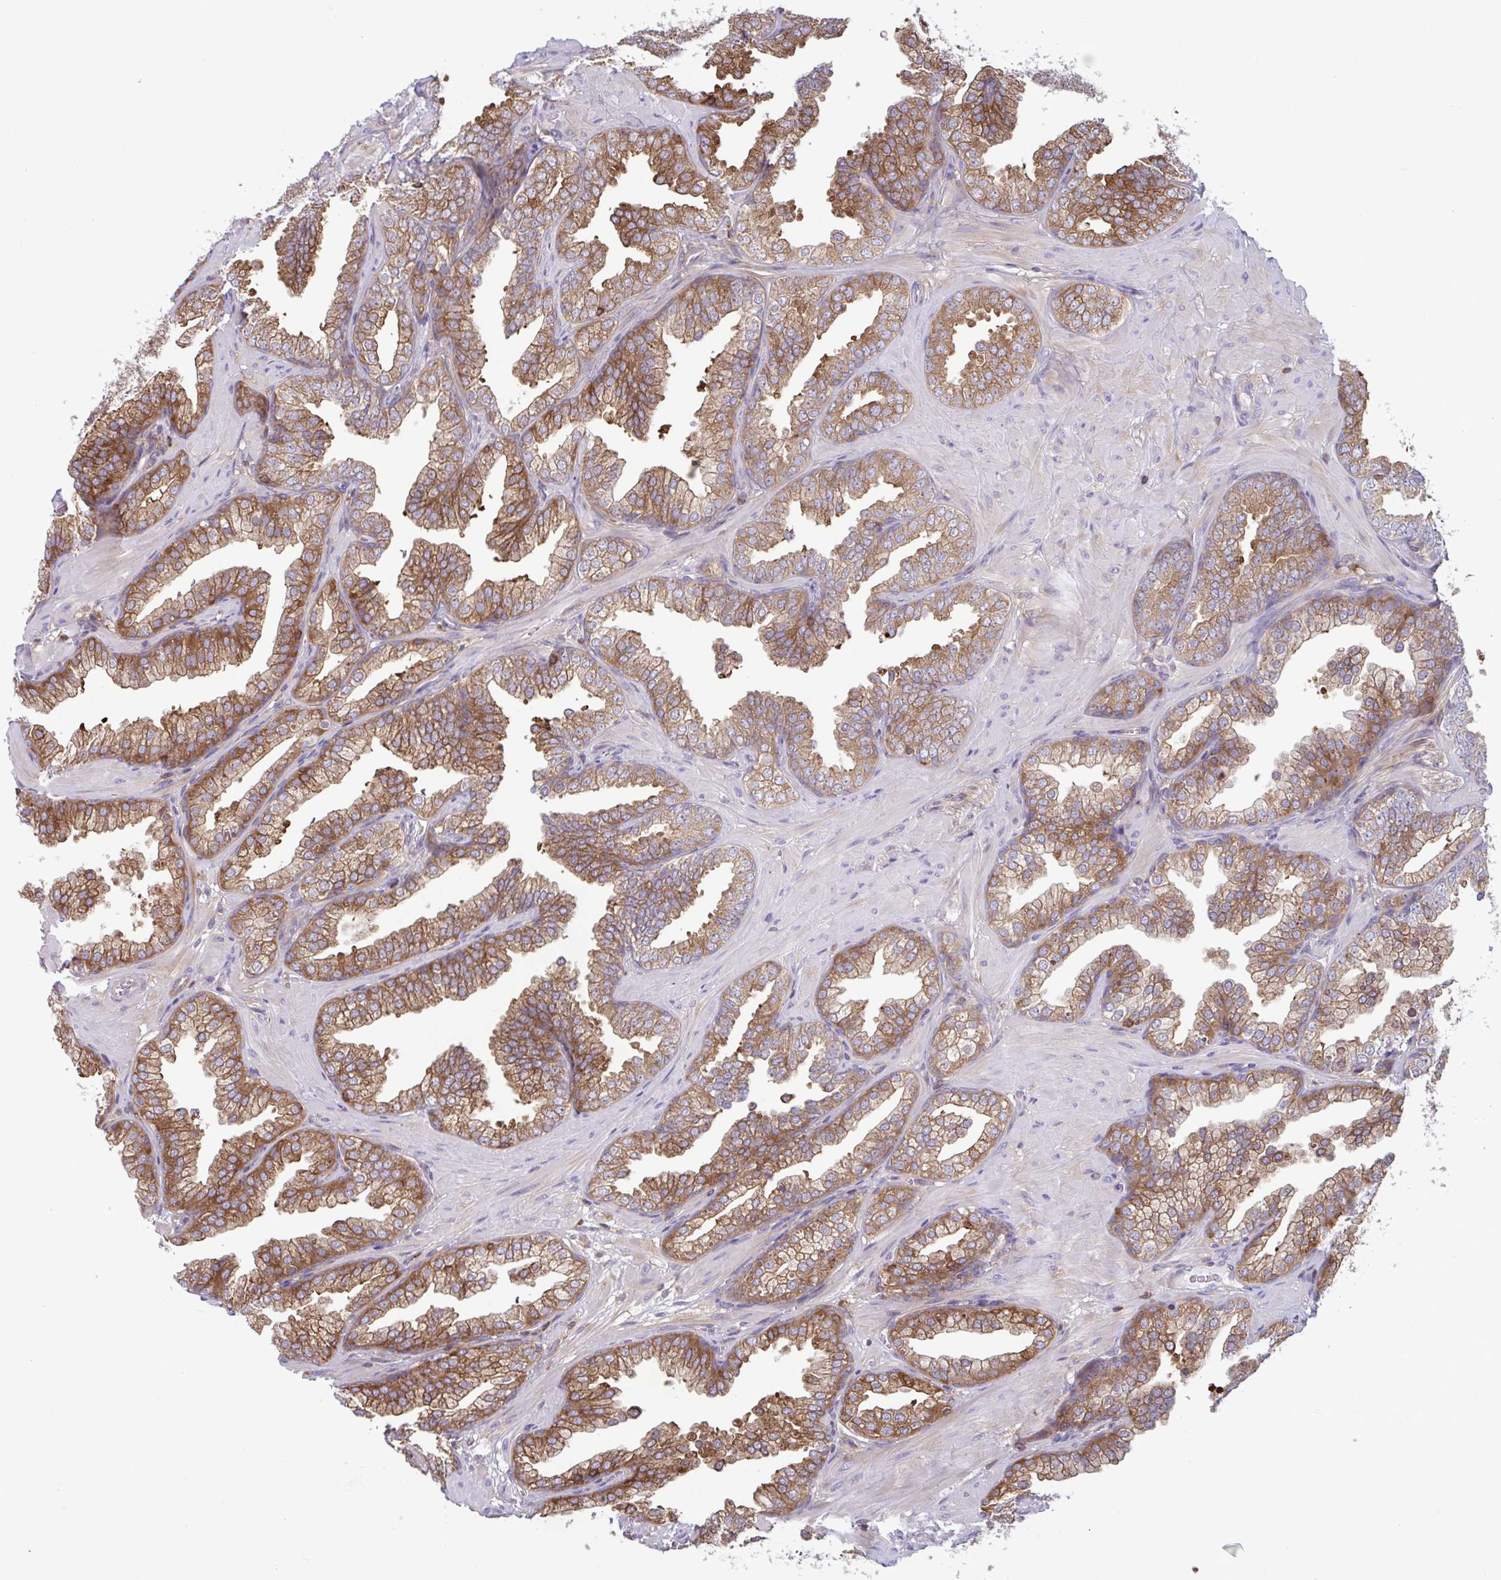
{"staining": {"intensity": "moderate", "quantity": ">75%", "location": "cytoplasmic/membranous"}, "tissue": "prostate cancer", "cell_type": "Tumor cells", "image_type": "cancer", "snomed": [{"axis": "morphology", "description": "Adenocarcinoma, High grade"}, {"axis": "topography", "description": "Prostate"}], "caption": "This histopathology image shows immunohistochemistry staining of prostate high-grade adenocarcinoma, with medium moderate cytoplasmic/membranous expression in approximately >75% of tumor cells.", "gene": "TSC22D3", "patient": {"sex": "male", "age": 58}}